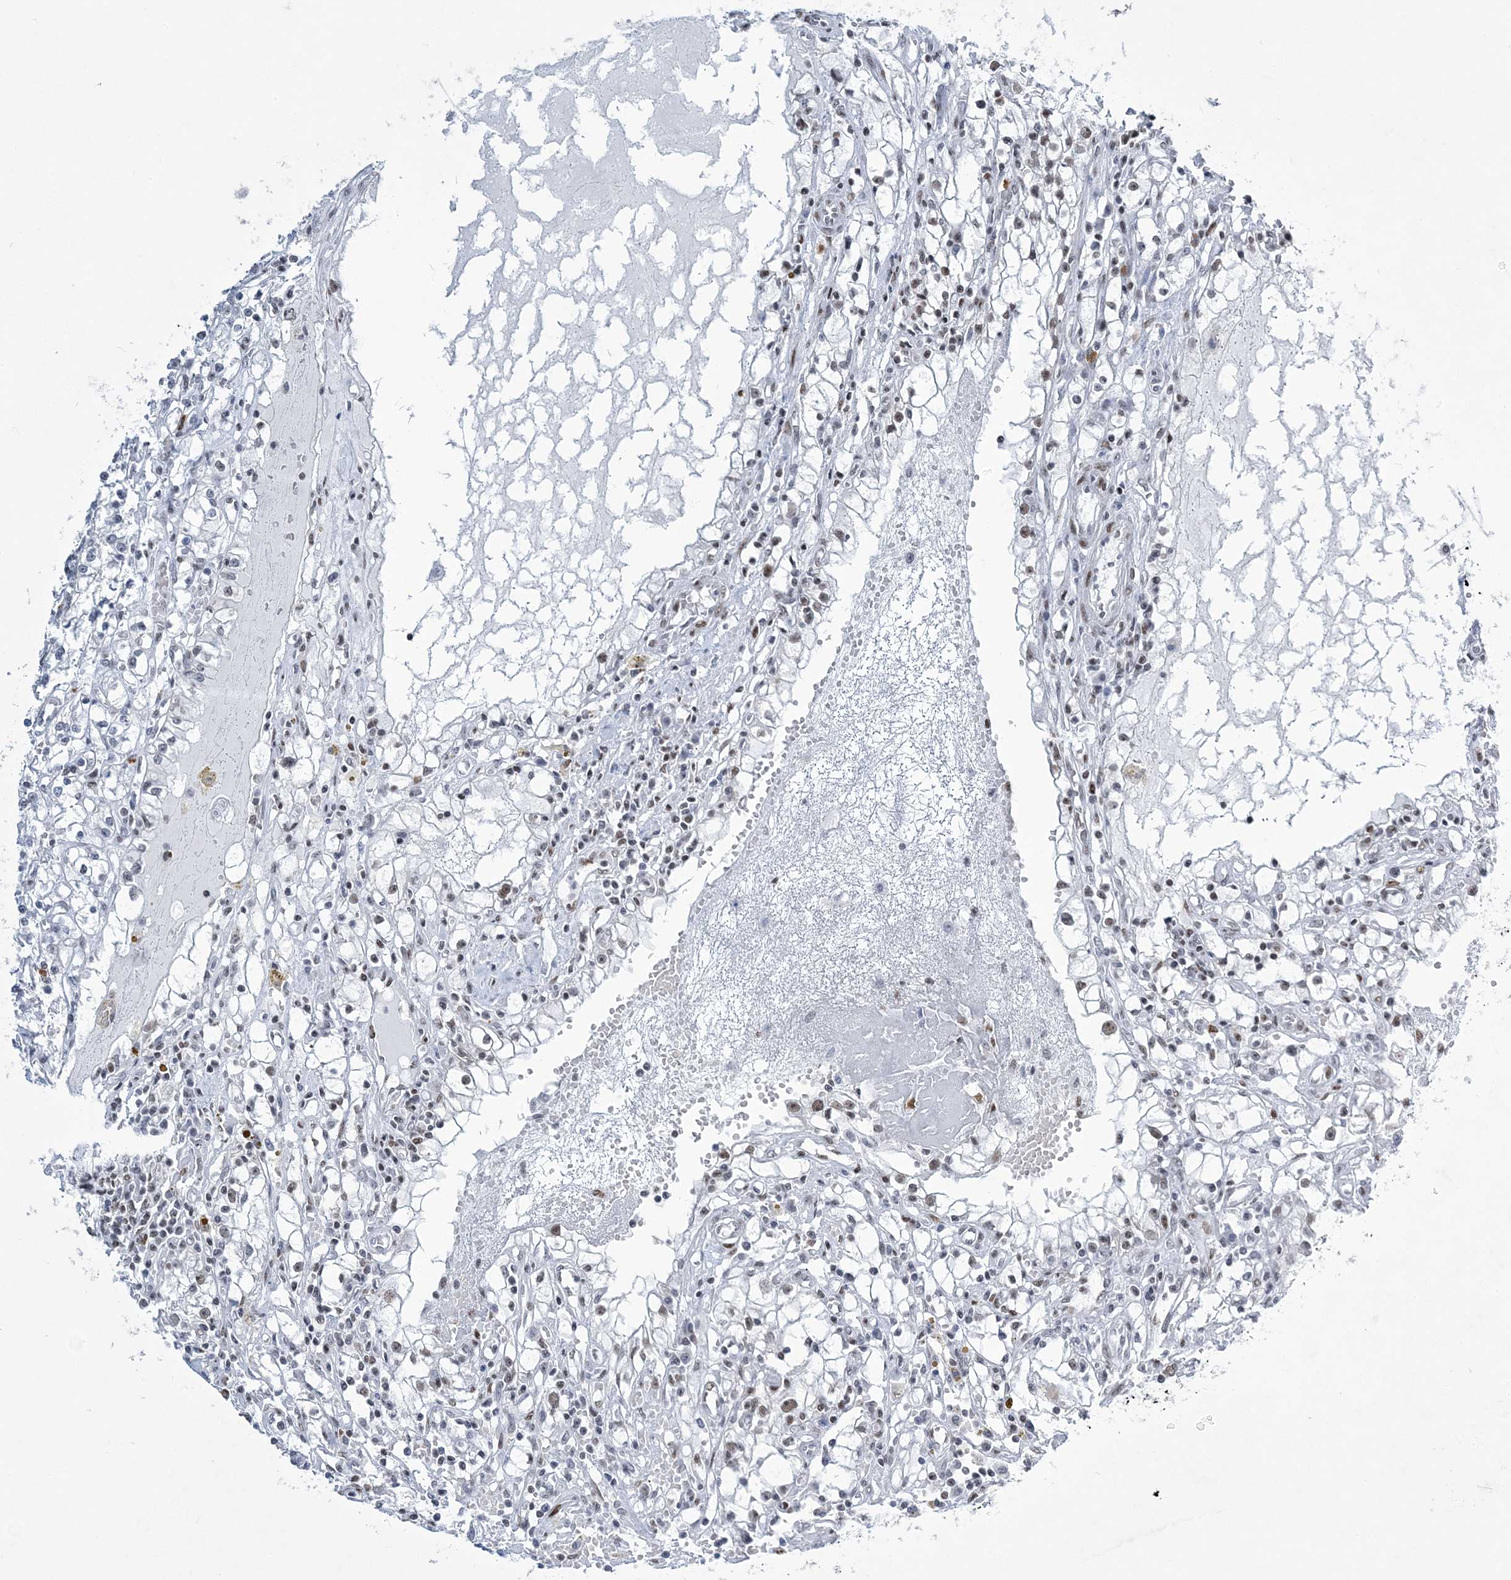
{"staining": {"intensity": "negative", "quantity": "none", "location": "none"}, "tissue": "renal cancer", "cell_type": "Tumor cells", "image_type": "cancer", "snomed": [{"axis": "morphology", "description": "Adenocarcinoma, NOS"}, {"axis": "topography", "description": "Kidney"}], "caption": "DAB (3,3'-diaminobenzidine) immunohistochemical staining of human adenocarcinoma (renal) shows no significant expression in tumor cells. Nuclei are stained in blue.", "gene": "ZBTB7A", "patient": {"sex": "male", "age": 56}}